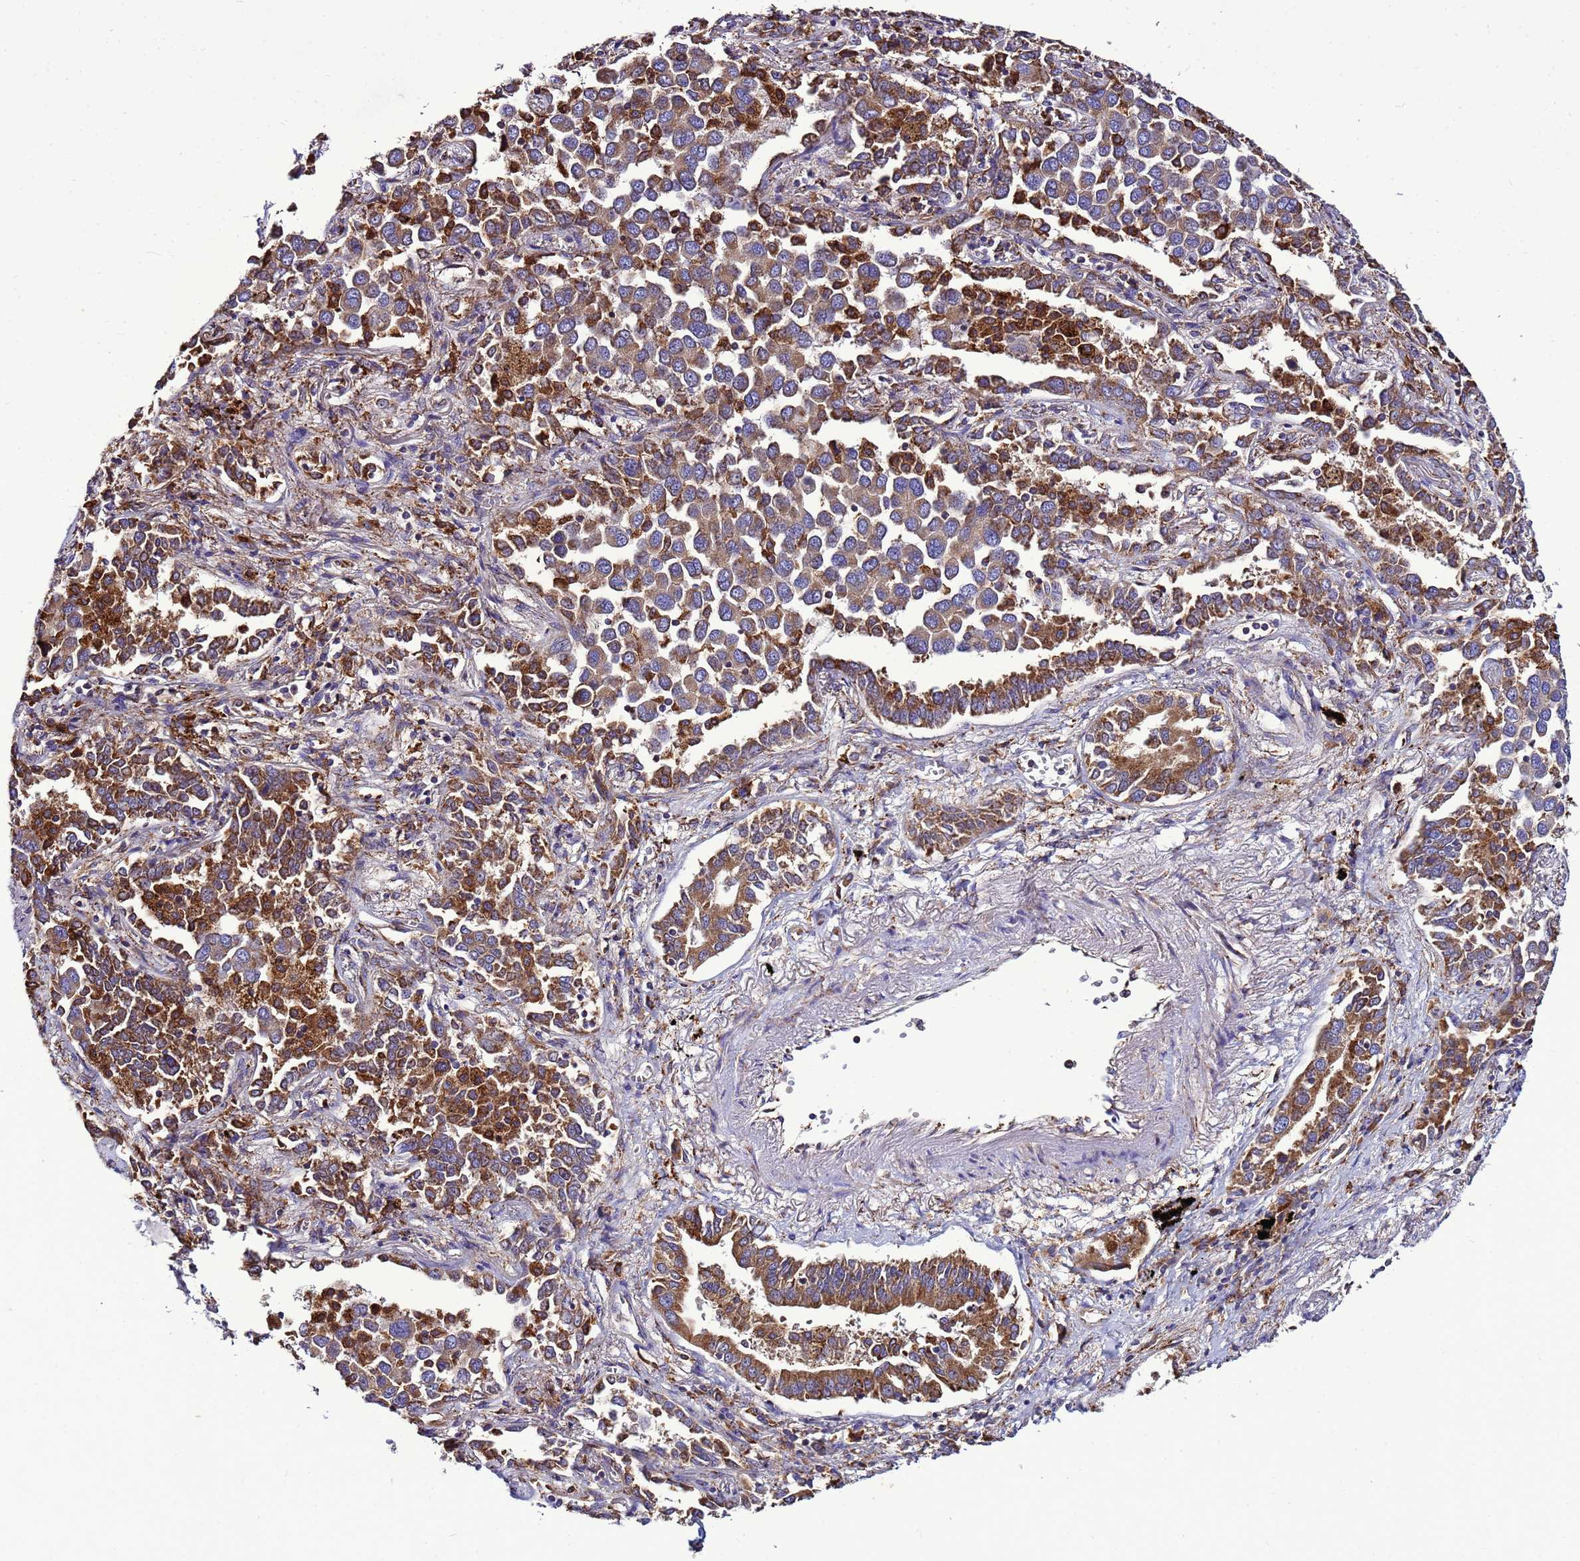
{"staining": {"intensity": "moderate", "quantity": ">75%", "location": "cytoplasmic/membranous"}, "tissue": "lung cancer", "cell_type": "Tumor cells", "image_type": "cancer", "snomed": [{"axis": "morphology", "description": "Adenocarcinoma, NOS"}, {"axis": "topography", "description": "Lung"}], "caption": "Protein analysis of lung adenocarcinoma tissue shows moderate cytoplasmic/membranous positivity in approximately >75% of tumor cells.", "gene": "ANTKMT", "patient": {"sex": "male", "age": 67}}